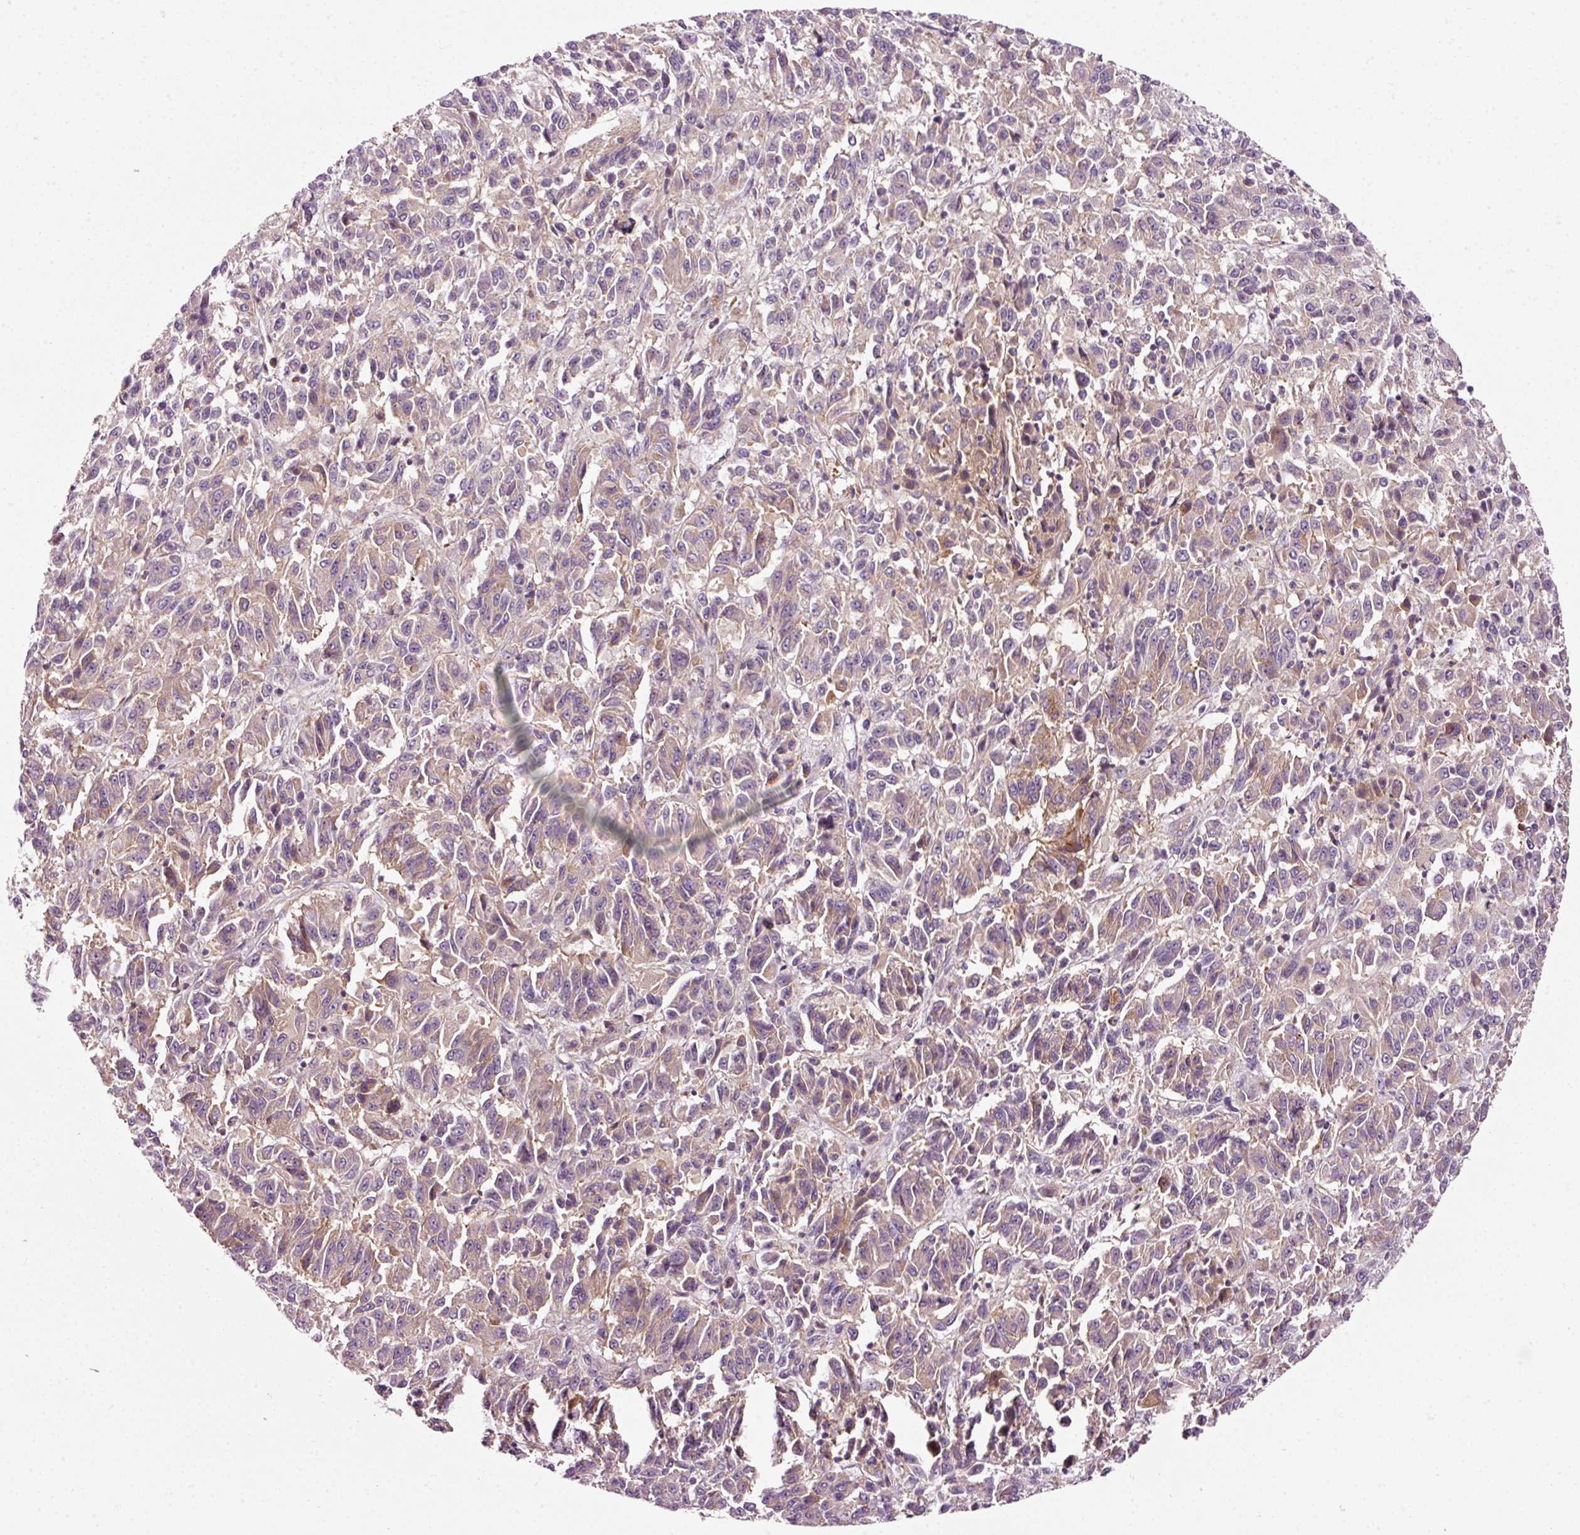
{"staining": {"intensity": "weak", "quantity": "25%-75%", "location": "cytoplasmic/membranous"}, "tissue": "melanoma", "cell_type": "Tumor cells", "image_type": "cancer", "snomed": [{"axis": "morphology", "description": "Malignant melanoma, Metastatic site"}, {"axis": "topography", "description": "Lung"}], "caption": "A histopathology image showing weak cytoplasmic/membranous staining in approximately 25%-75% of tumor cells in melanoma, as visualized by brown immunohistochemical staining.", "gene": "NAPA", "patient": {"sex": "male", "age": 64}}